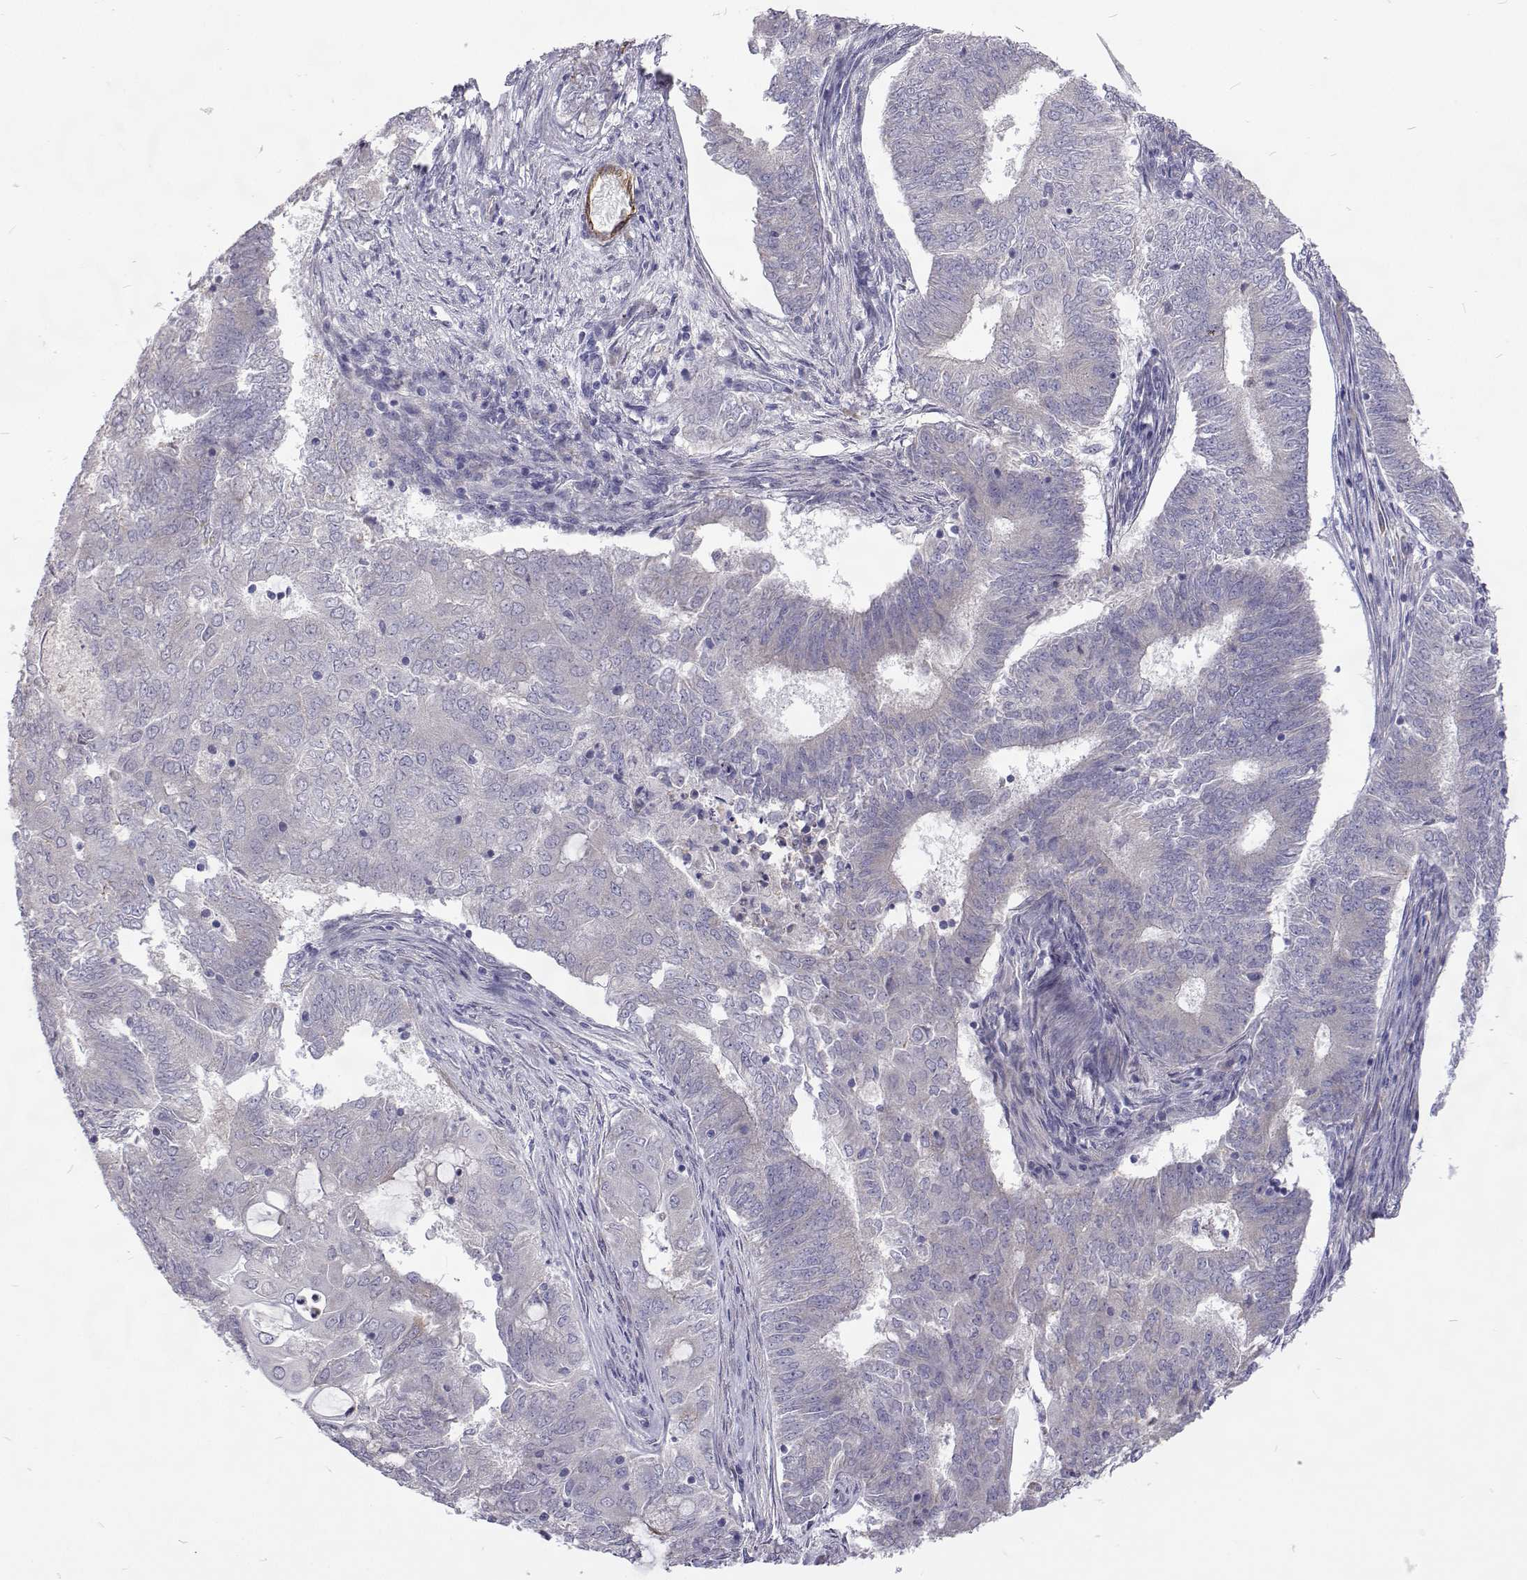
{"staining": {"intensity": "negative", "quantity": "none", "location": "none"}, "tissue": "endometrial cancer", "cell_type": "Tumor cells", "image_type": "cancer", "snomed": [{"axis": "morphology", "description": "Adenocarcinoma, NOS"}, {"axis": "topography", "description": "Endometrium"}], "caption": "Endometrial cancer was stained to show a protein in brown. There is no significant staining in tumor cells.", "gene": "NPR3", "patient": {"sex": "female", "age": 62}}